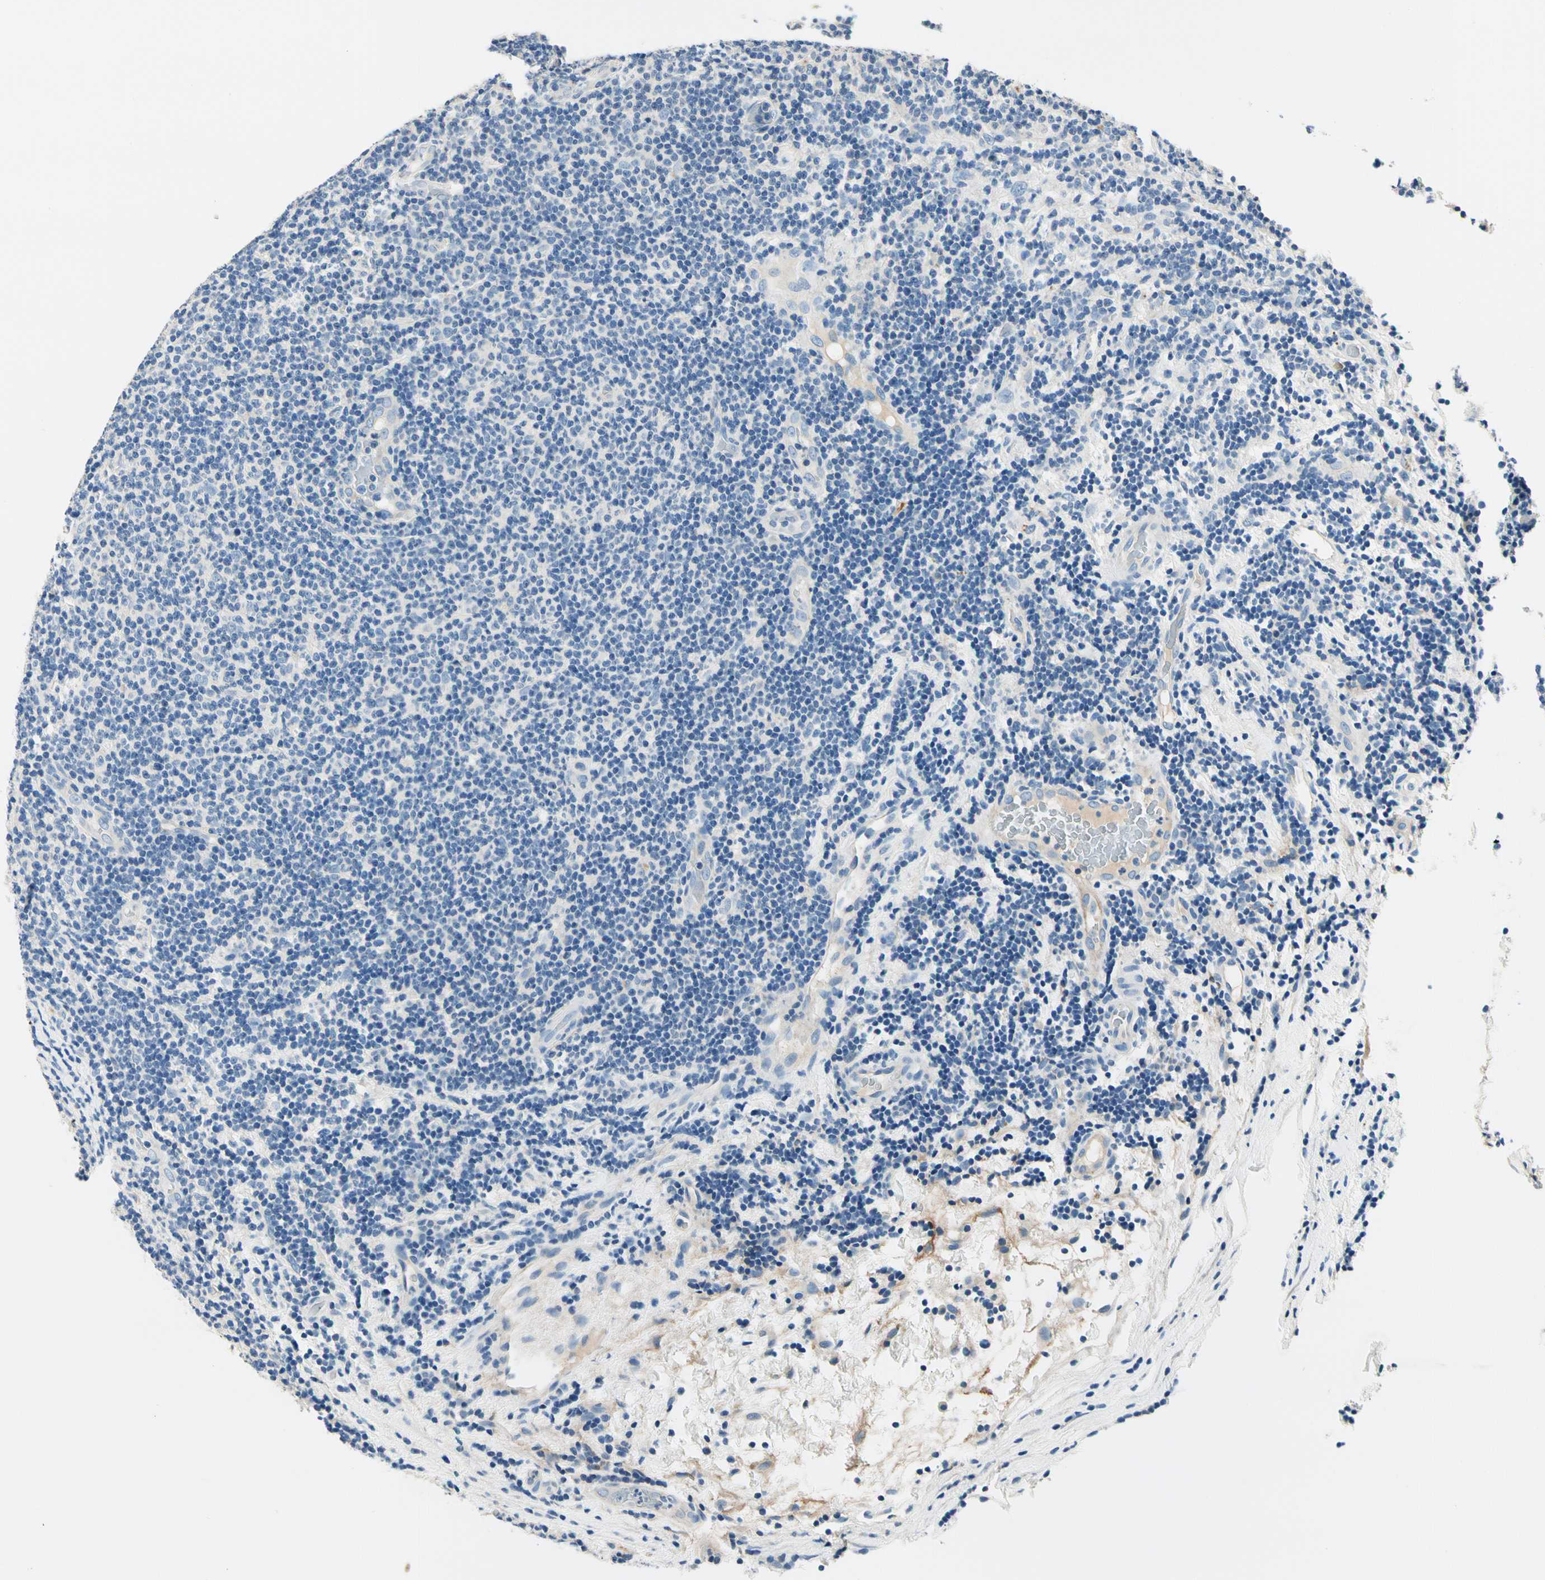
{"staining": {"intensity": "negative", "quantity": "none", "location": "none"}, "tissue": "lymphoma", "cell_type": "Tumor cells", "image_type": "cancer", "snomed": [{"axis": "morphology", "description": "Malignant lymphoma, non-Hodgkin's type, Low grade"}, {"axis": "topography", "description": "Lymph node"}], "caption": "This photomicrograph is of lymphoma stained with IHC to label a protein in brown with the nuclei are counter-stained blue. There is no positivity in tumor cells.", "gene": "TGFBR3", "patient": {"sex": "male", "age": 83}}